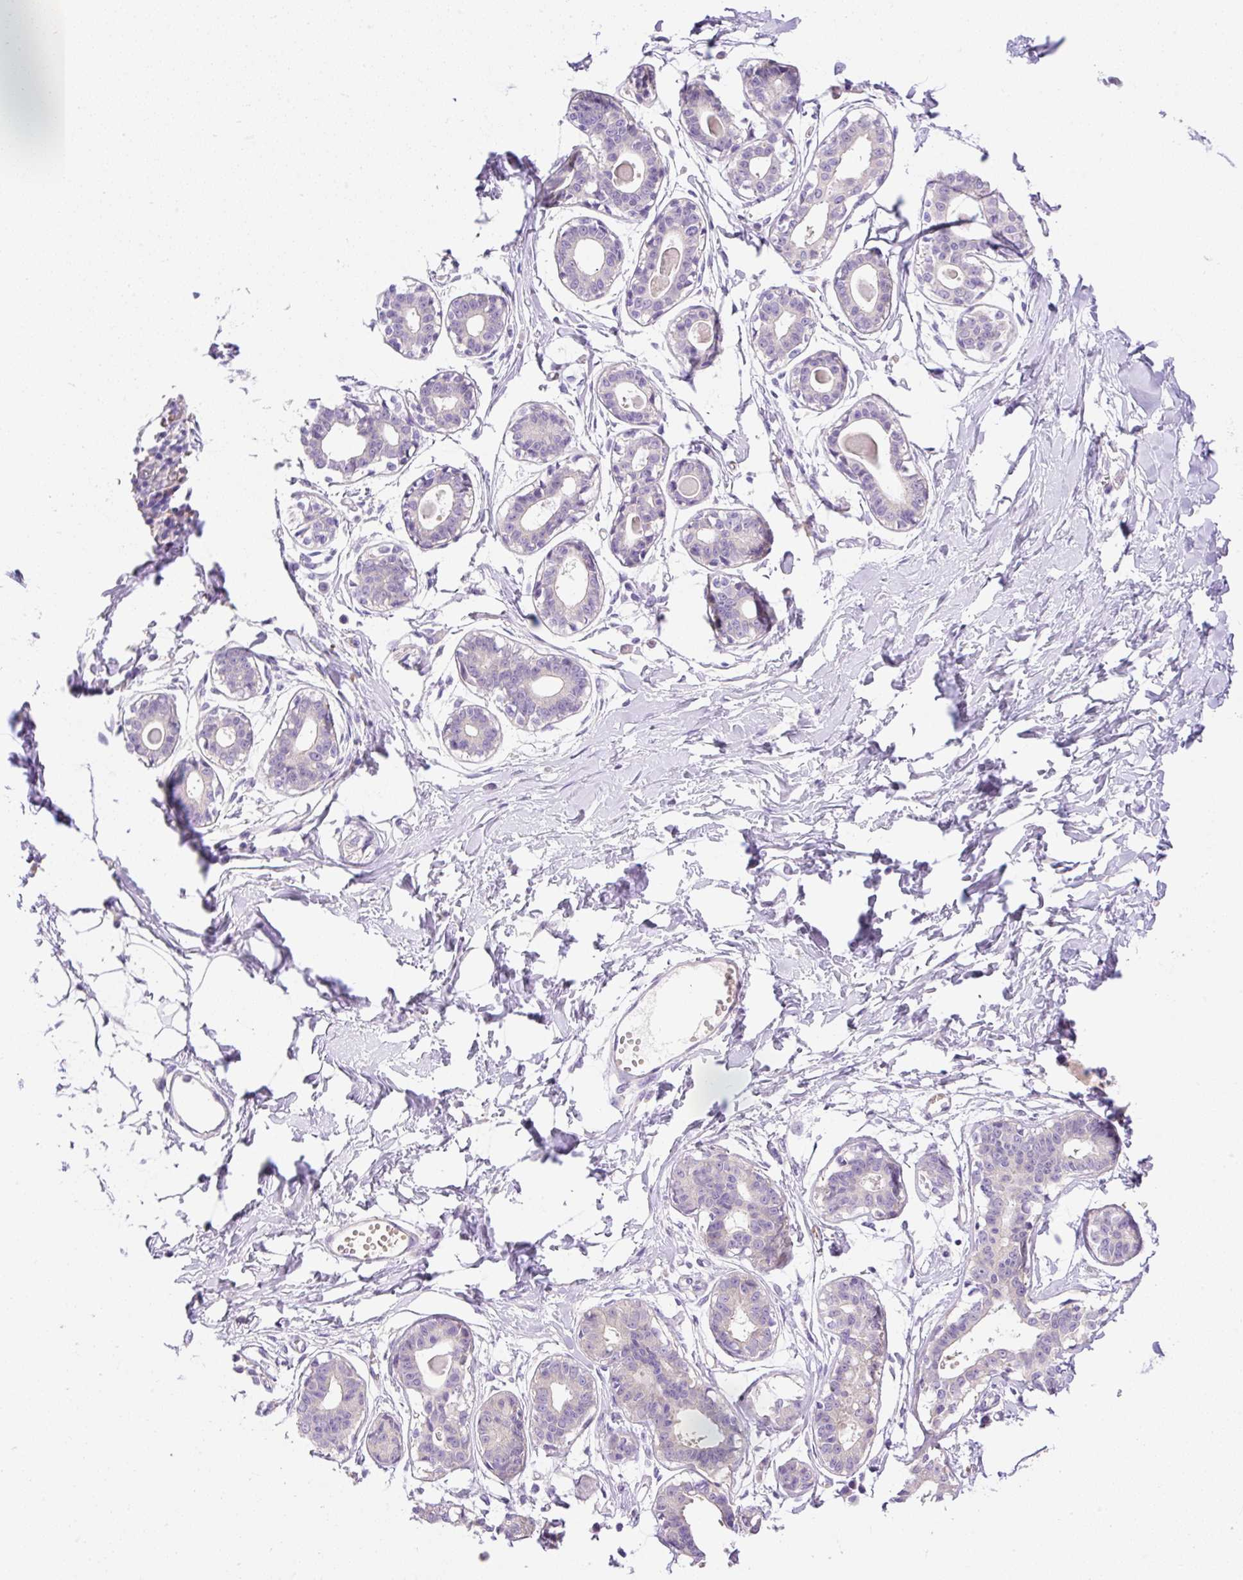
{"staining": {"intensity": "negative", "quantity": "none", "location": "none"}, "tissue": "breast", "cell_type": "Adipocytes", "image_type": "normal", "snomed": [{"axis": "morphology", "description": "Normal tissue, NOS"}, {"axis": "topography", "description": "Breast"}], "caption": "This is a micrograph of immunohistochemistry staining of normal breast, which shows no expression in adipocytes.", "gene": "LHFPL5", "patient": {"sex": "female", "age": 45}}